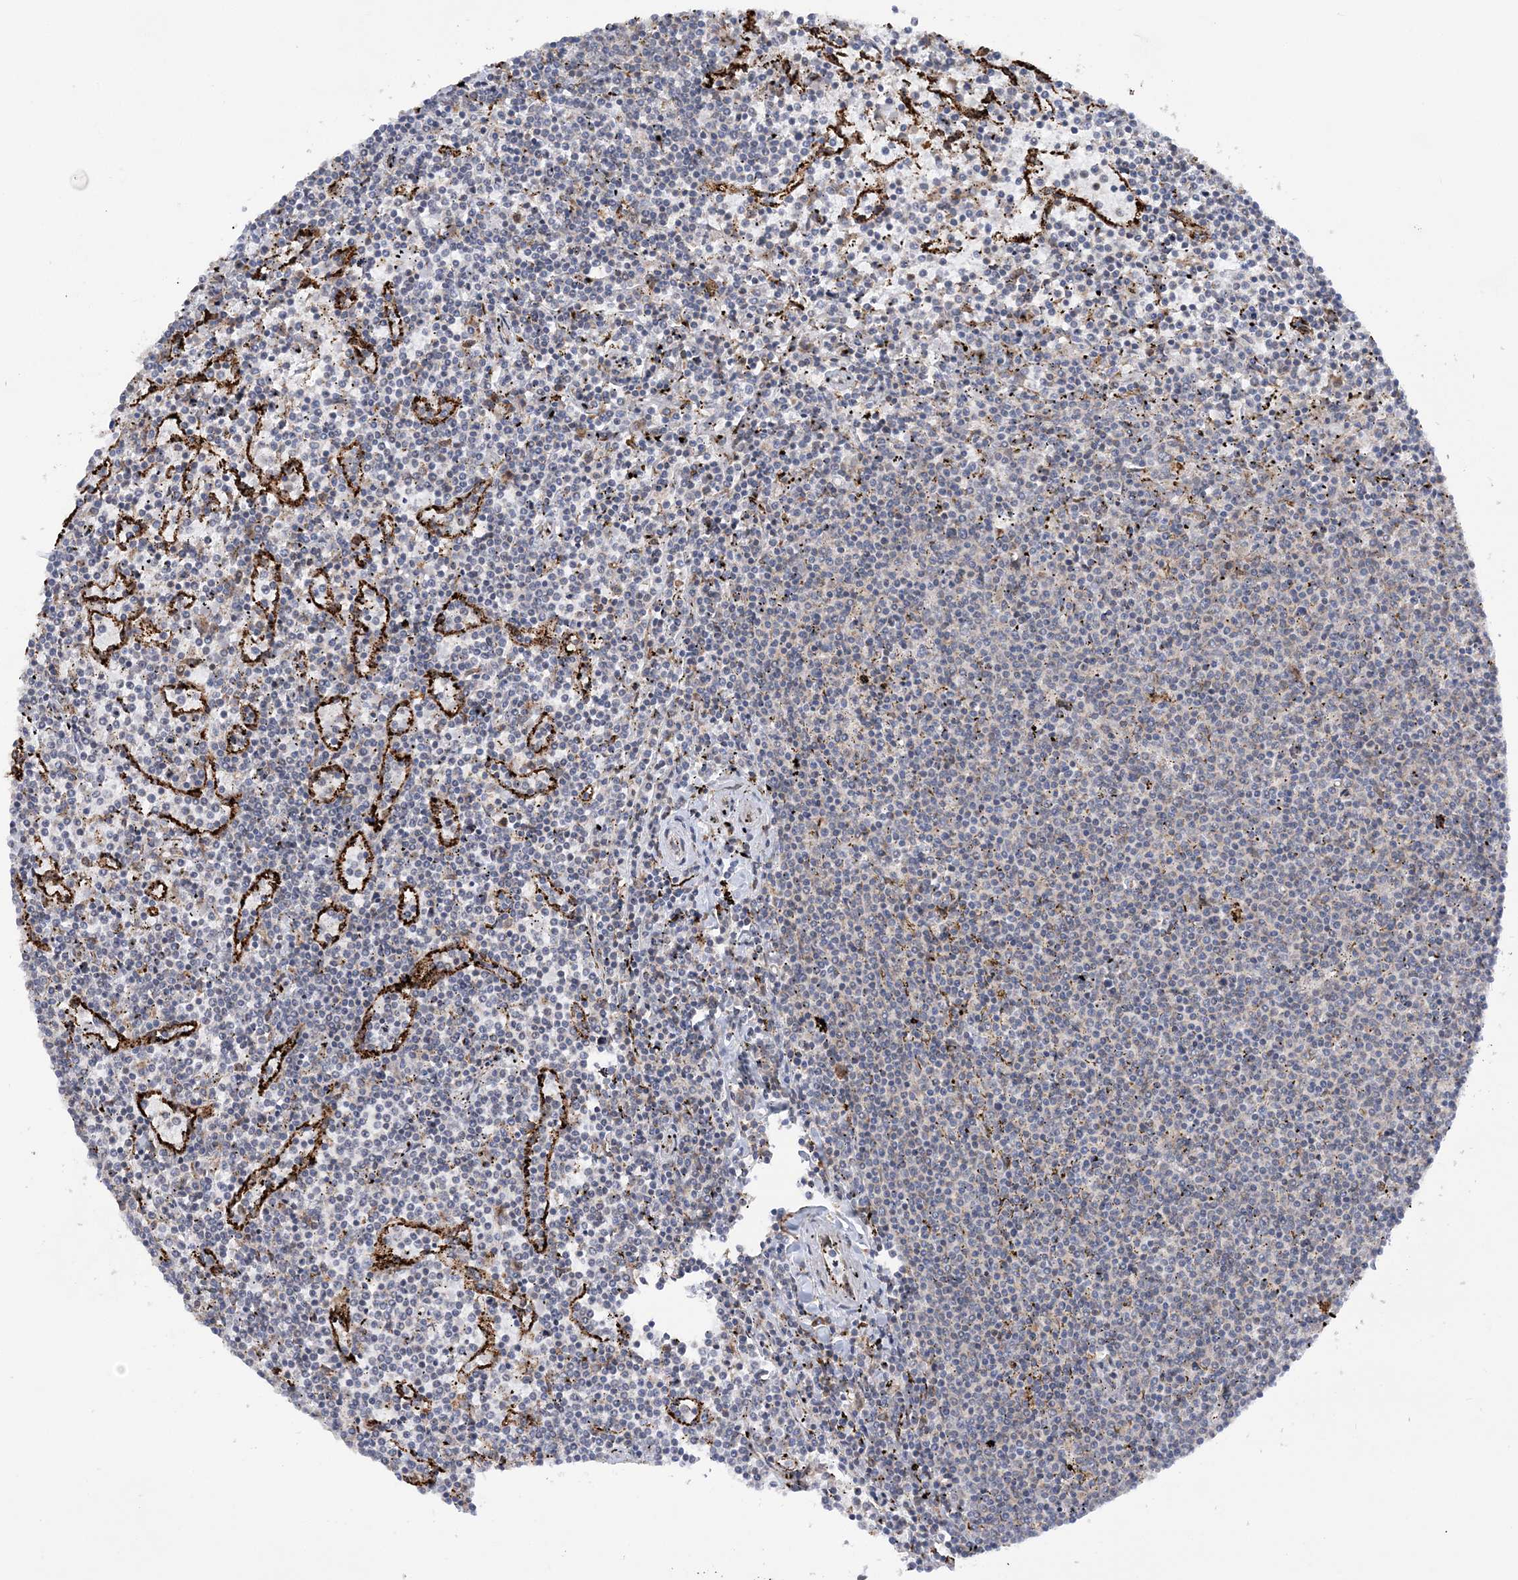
{"staining": {"intensity": "negative", "quantity": "none", "location": "none"}, "tissue": "lymphoma", "cell_type": "Tumor cells", "image_type": "cancer", "snomed": [{"axis": "morphology", "description": "Malignant lymphoma, non-Hodgkin's type, Low grade"}, {"axis": "topography", "description": "Spleen"}], "caption": "There is no significant staining in tumor cells of lymphoma. (IHC, brightfield microscopy, high magnification).", "gene": "MRPL47", "patient": {"sex": "female", "age": 50}}